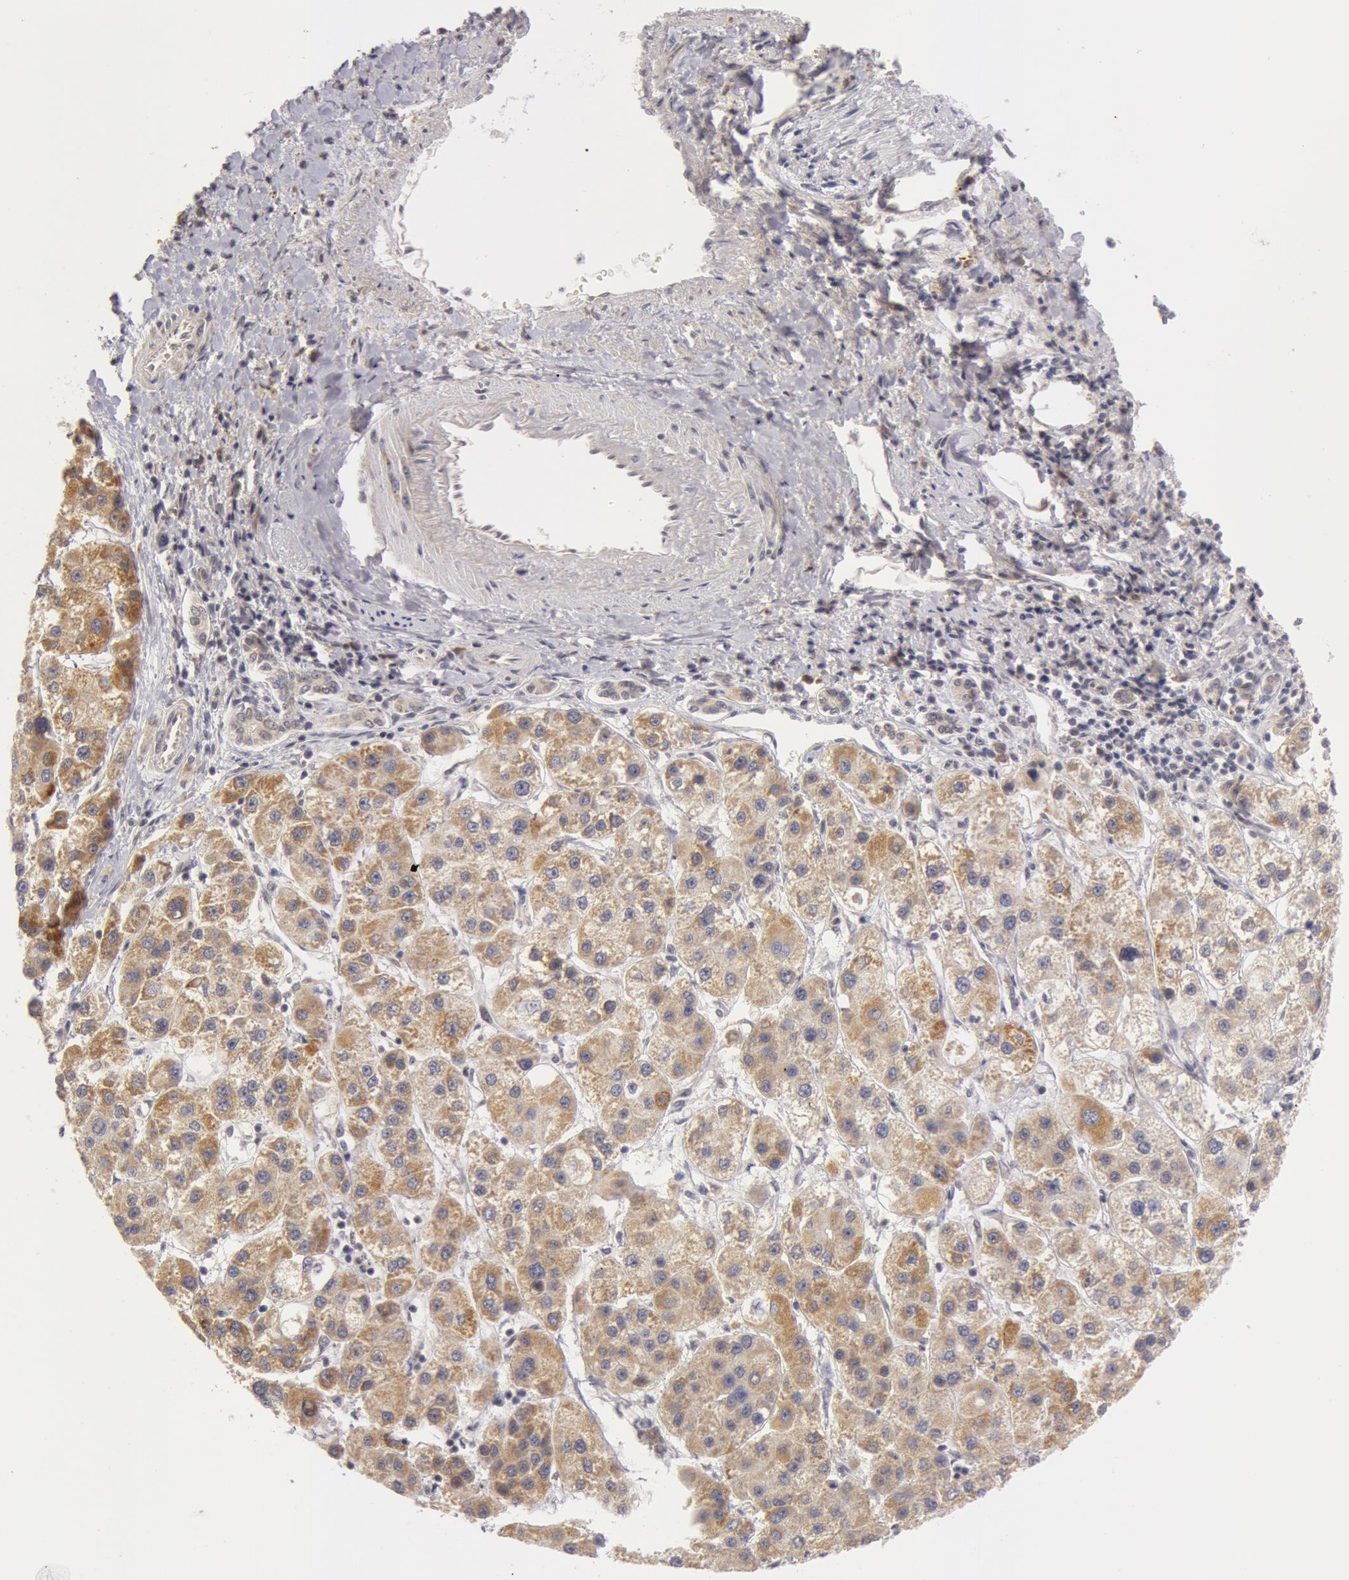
{"staining": {"intensity": "moderate", "quantity": ">75%", "location": "cytoplasmic/membranous"}, "tissue": "liver cancer", "cell_type": "Tumor cells", "image_type": "cancer", "snomed": [{"axis": "morphology", "description": "Carcinoma, Hepatocellular, NOS"}, {"axis": "topography", "description": "Liver"}], "caption": "Immunohistochemical staining of hepatocellular carcinoma (liver) displays medium levels of moderate cytoplasmic/membranous protein expression in approximately >75% of tumor cells.", "gene": "SYTL4", "patient": {"sex": "female", "age": 85}}